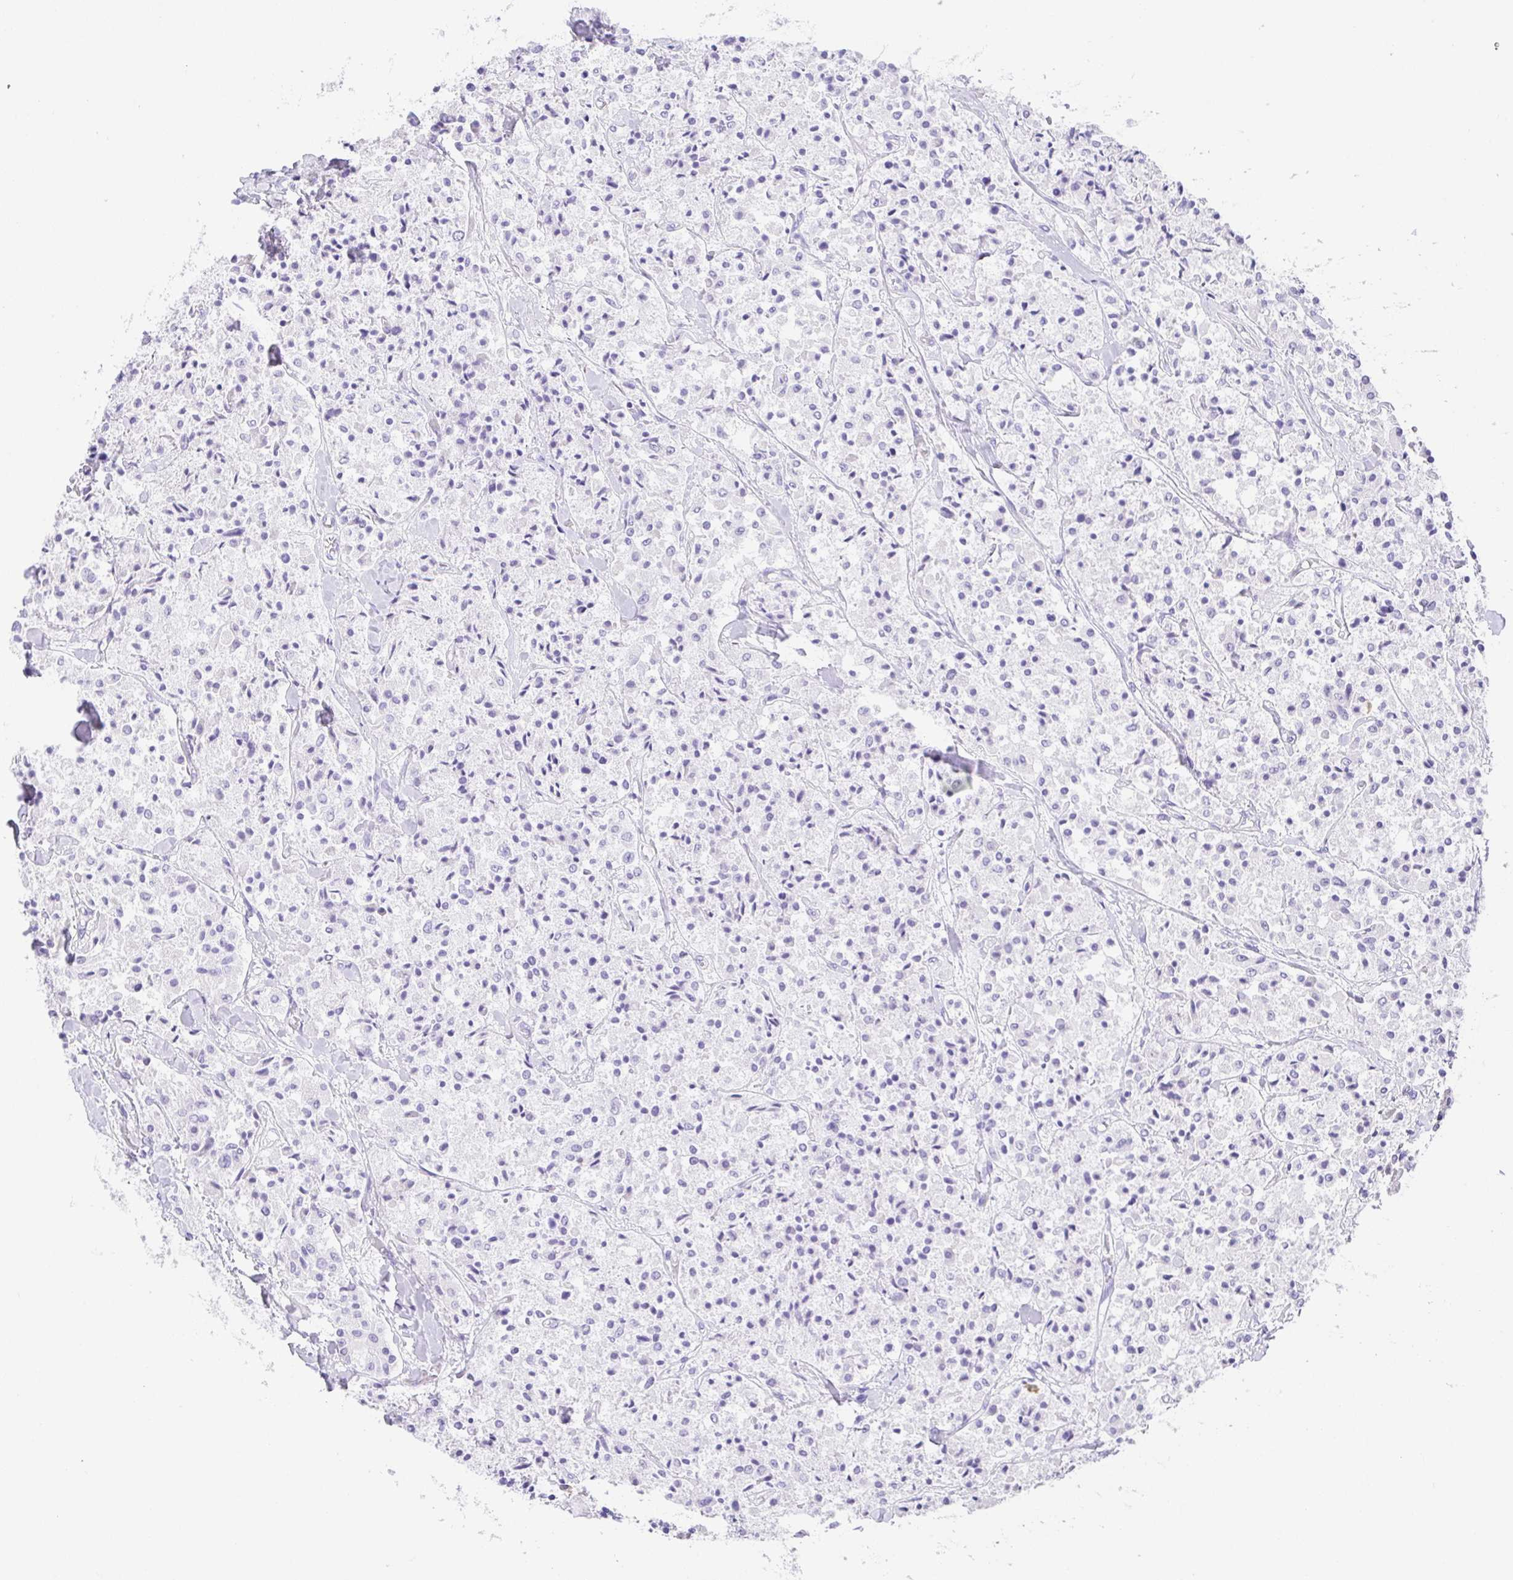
{"staining": {"intensity": "negative", "quantity": "none", "location": "none"}, "tissue": "carcinoid", "cell_type": "Tumor cells", "image_type": "cancer", "snomed": [{"axis": "morphology", "description": "Carcinoid, malignant, NOS"}, {"axis": "topography", "description": "Lung"}], "caption": "Tumor cells show no significant protein expression in malignant carcinoid.", "gene": "SPATA4", "patient": {"sex": "male", "age": 71}}